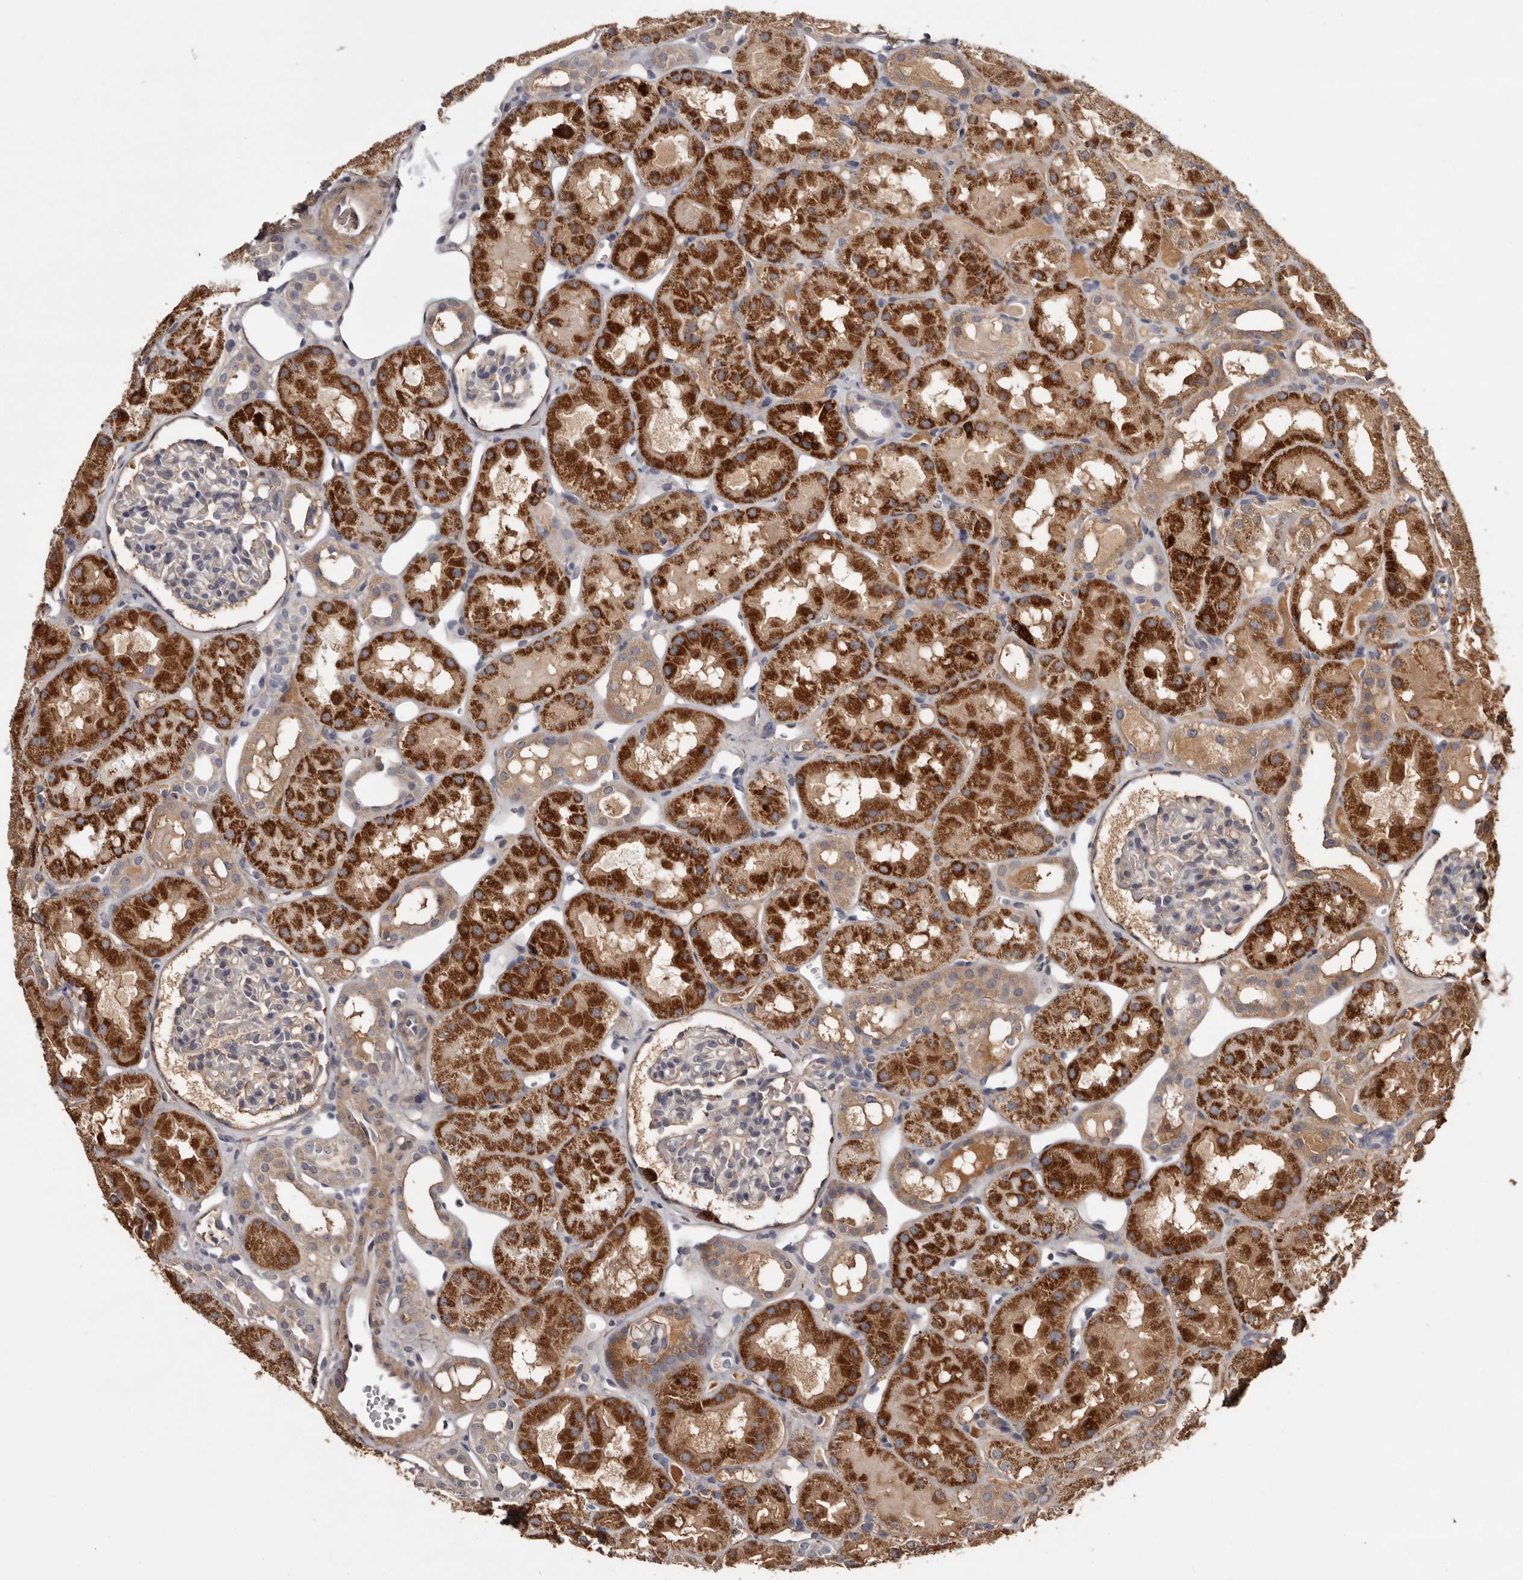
{"staining": {"intensity": "moderate", "quantity": "<25%", "location": "cytoplasmic/membranous"}, "tissue": "kidney", "cell_type": "Cells in glomeruli", "image_type": "normal", "snomed": [{"axis": "morphology", "description": "Normal tissue, NOS"}, {"axis": "topography", "description": "Kidney"}], "caption": "A low amount of moderate cytoplasmic/membranous positivity is seen in approximately <25% of cells in glomeruli in benign kidney. (DAB IHC, brown staining for protein, blue staining for nuclei).", "gene": "CYP1B1", "patient": {"sex": "male", "age": 16}}